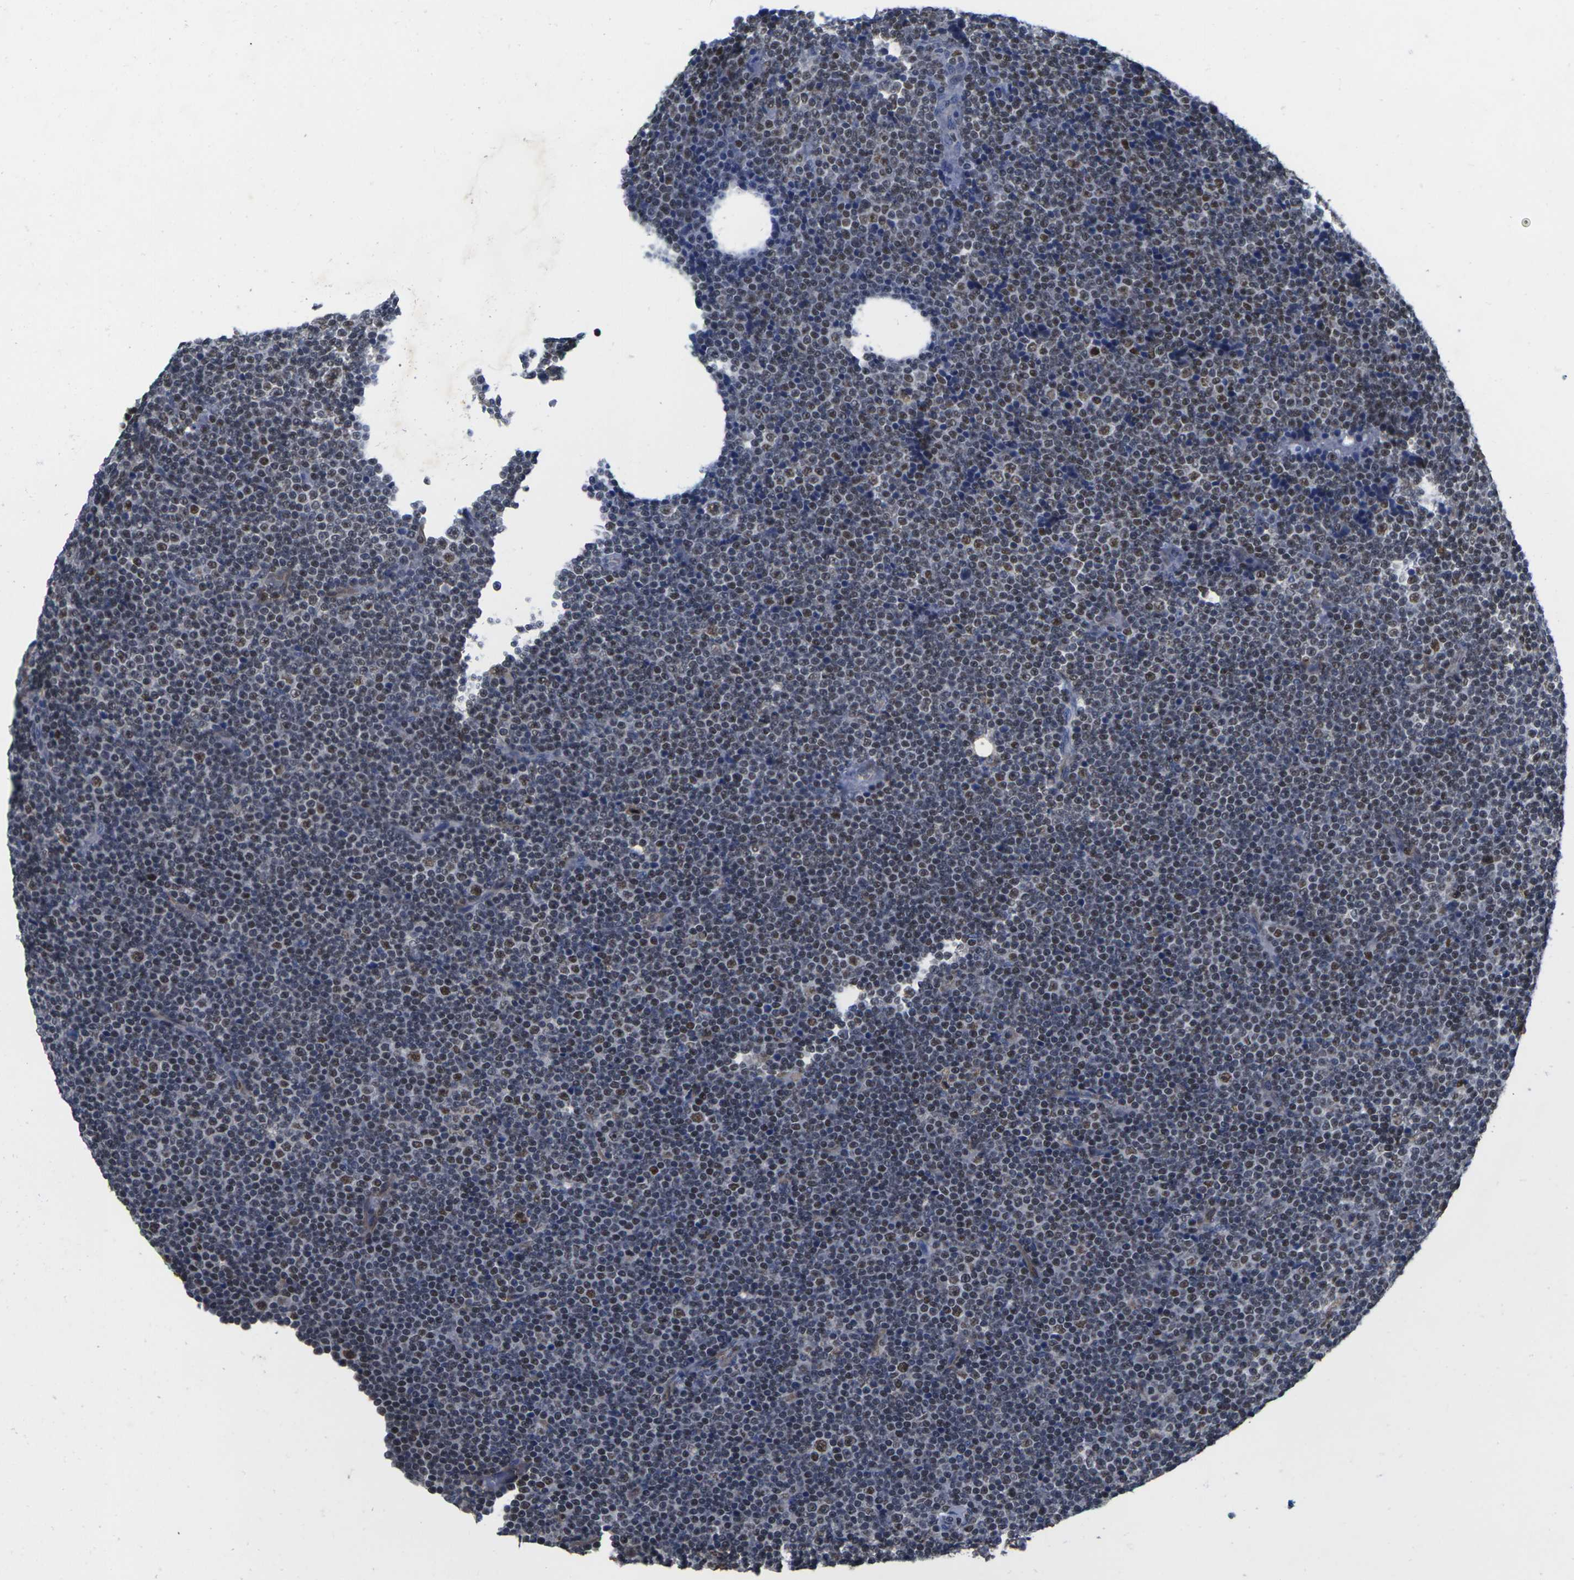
{"staining": {"intensity": "moderate", "quantity": "25%-75%", "location": "nuclear"}, "tissue": "lymphoma", "cell_type": "Tumor cells", "image_type": "cancer", "snomed": [{"axis": "morphology", "description": "Malignant lymphoma, non-Hodgkin's type, Low grade"}, {"axis": "topography", "description": "Lymph node"}], "caption": "A high-resolution photomicrograph shows immunohistochemistry staining of lymphoma, which exhibits moderate nuclear staining in about 25%-75% of tumor cells.", "gene": "IKZF1", "patient": {"sex": "female", "age": 67}}